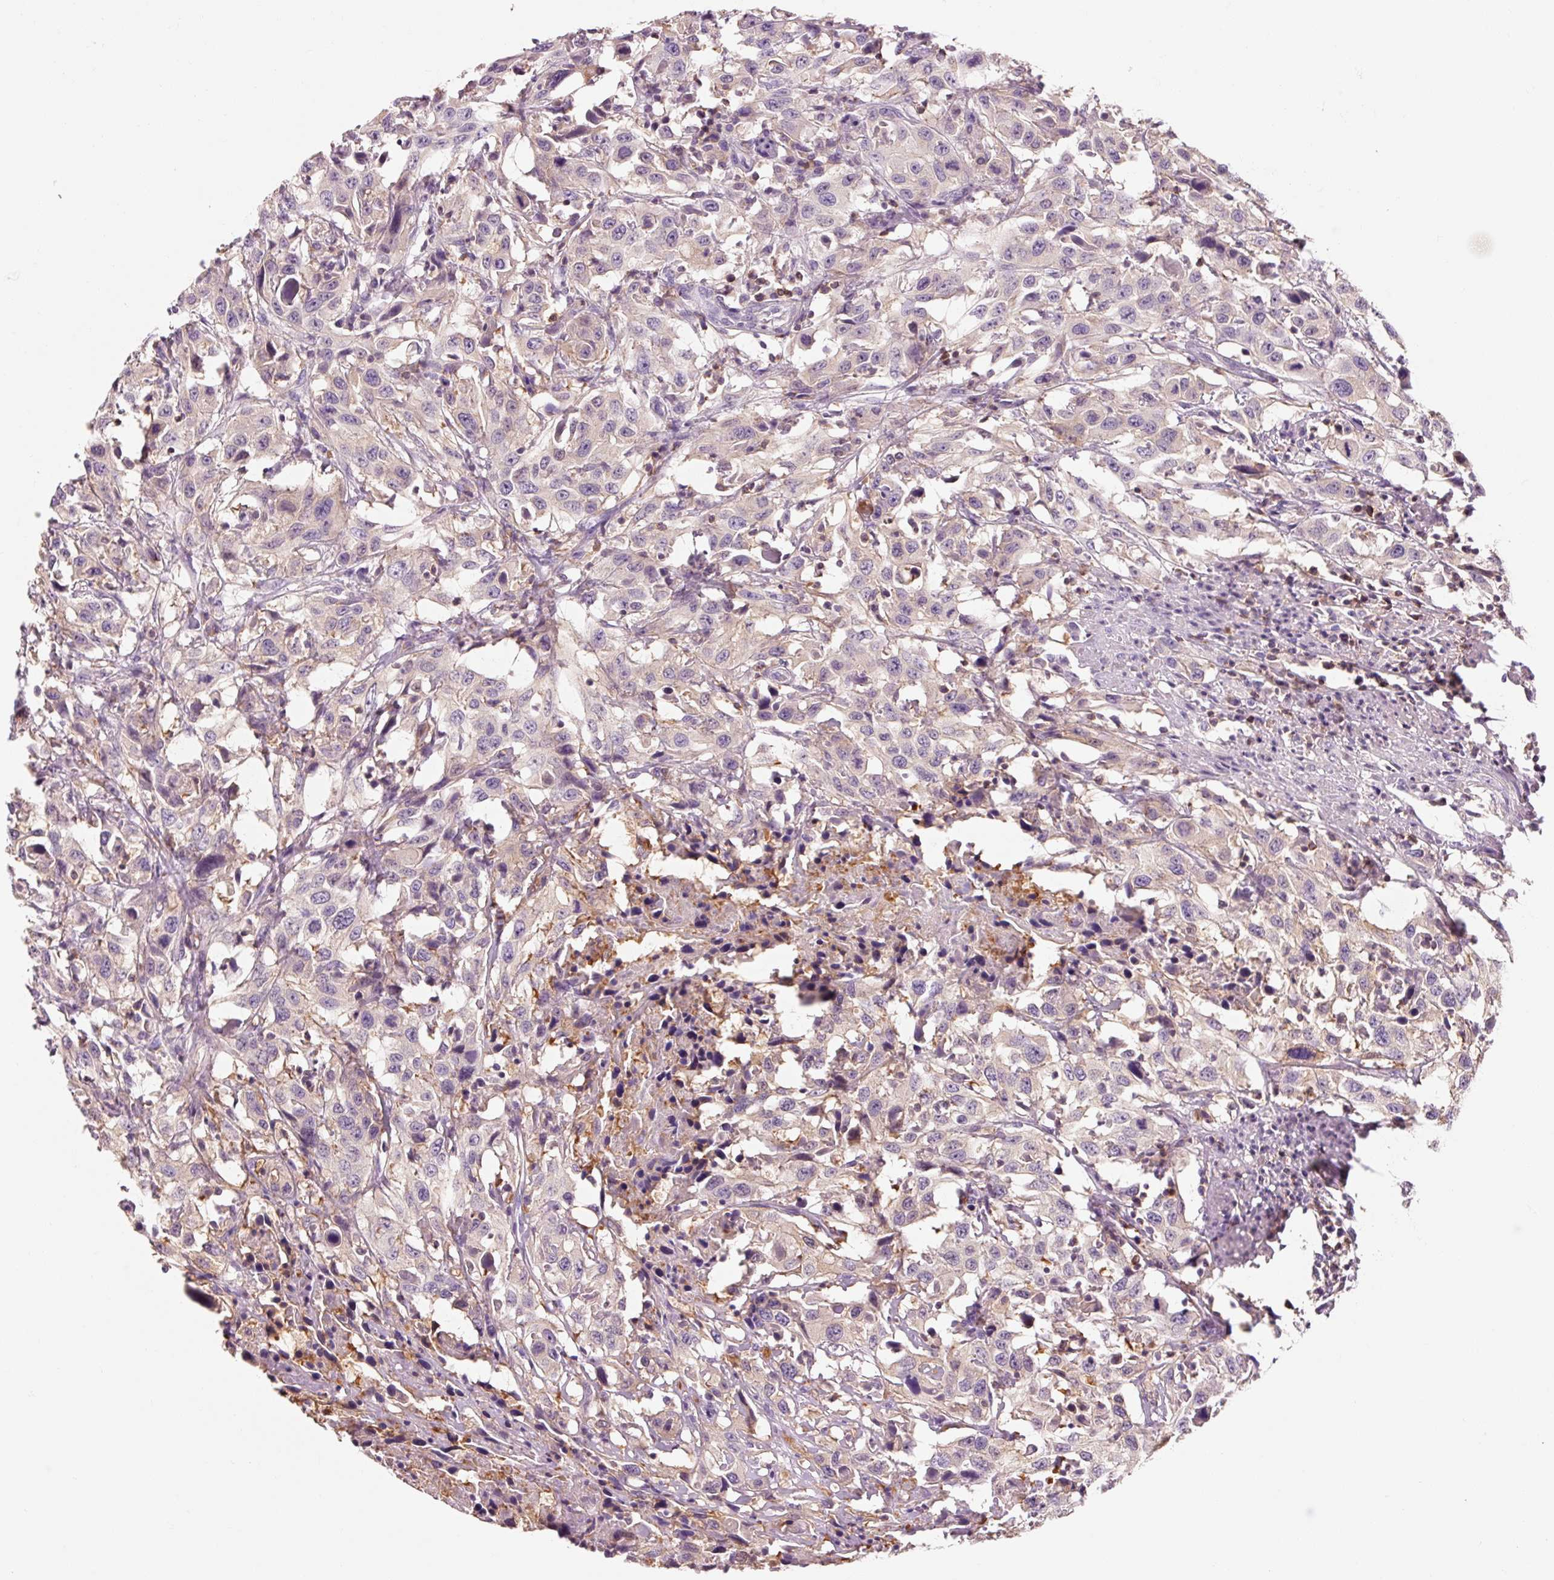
{"staining": {"intensity": "negative", "quantity": "none", "location": "none"}, "tissue": "urothelial cancer", "cell_type": "Tumor cells", "image_type": "cancer", "snomed": [{"axis": "morphology", "description": "Urothelial carcinoma, High grade"}, {"axis": "topography", "description": "Urinary bladder"}], "caption": "Protein analysis of urothelial cancer demonstrates no significant staining in tumor cells.", "gene": "OR8K1", "patient": {"sex": "male", "age": 61}}